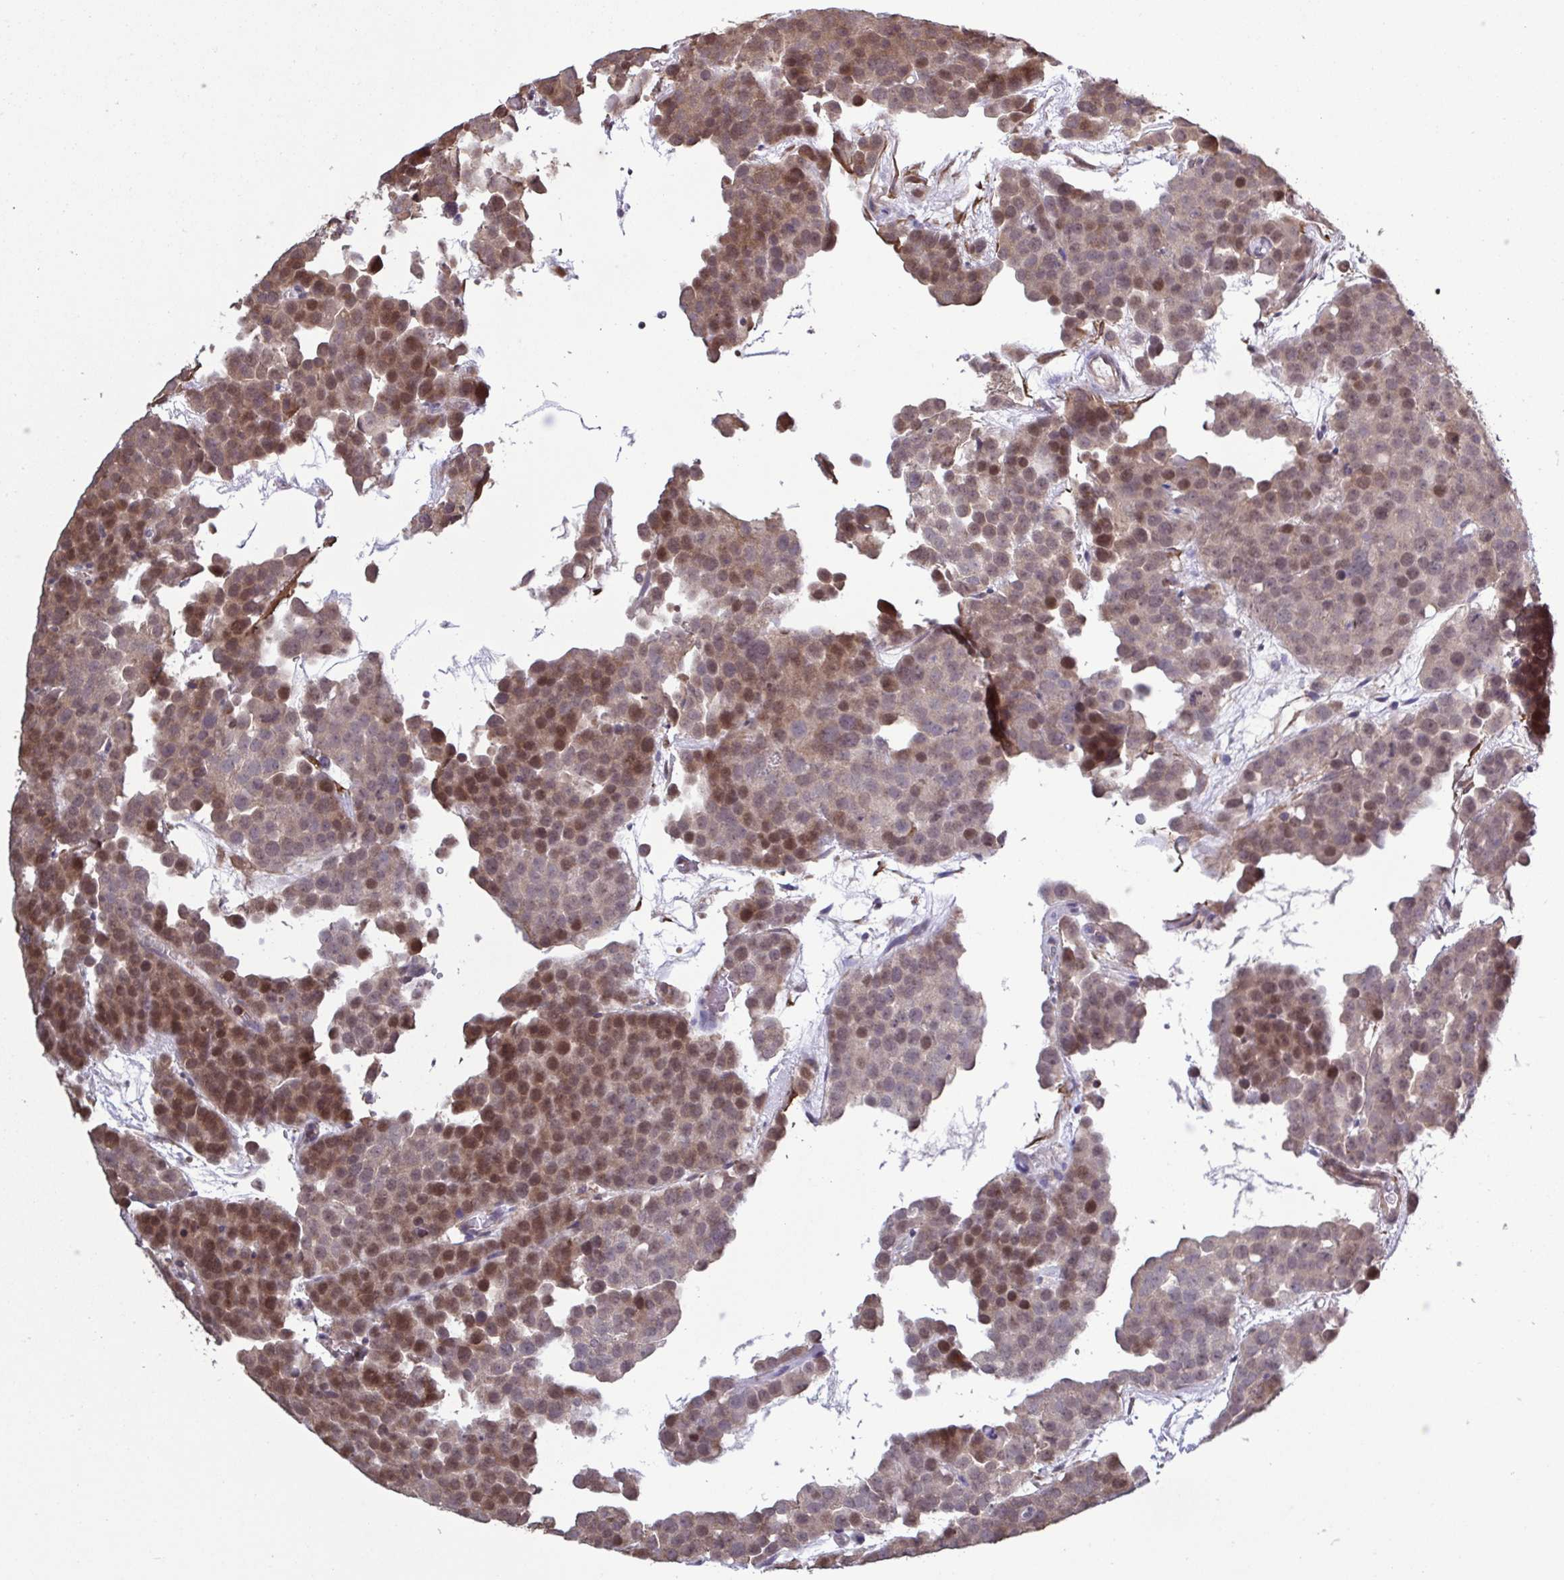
{"staining": {"intensity": "moderate", "quantity": "25%-75%", "location": "nuclear"}, "tissue": "testis cancer", "cell_type": "Tumor cells", "image_type": "cancer", "snomed": [{"axis": "morphology", "description": "Seminoma, NOS"}, {"axis": "topography", "description": "Testis"}], "caption": "Immunohistochemical staining of human testis cancer exhibits medium levels of moderate nuclear protein expression in approximately 25%-75% of tumor cells.", "gene": "ZNF200", "patient": {"sex": "male", "age": 71}}